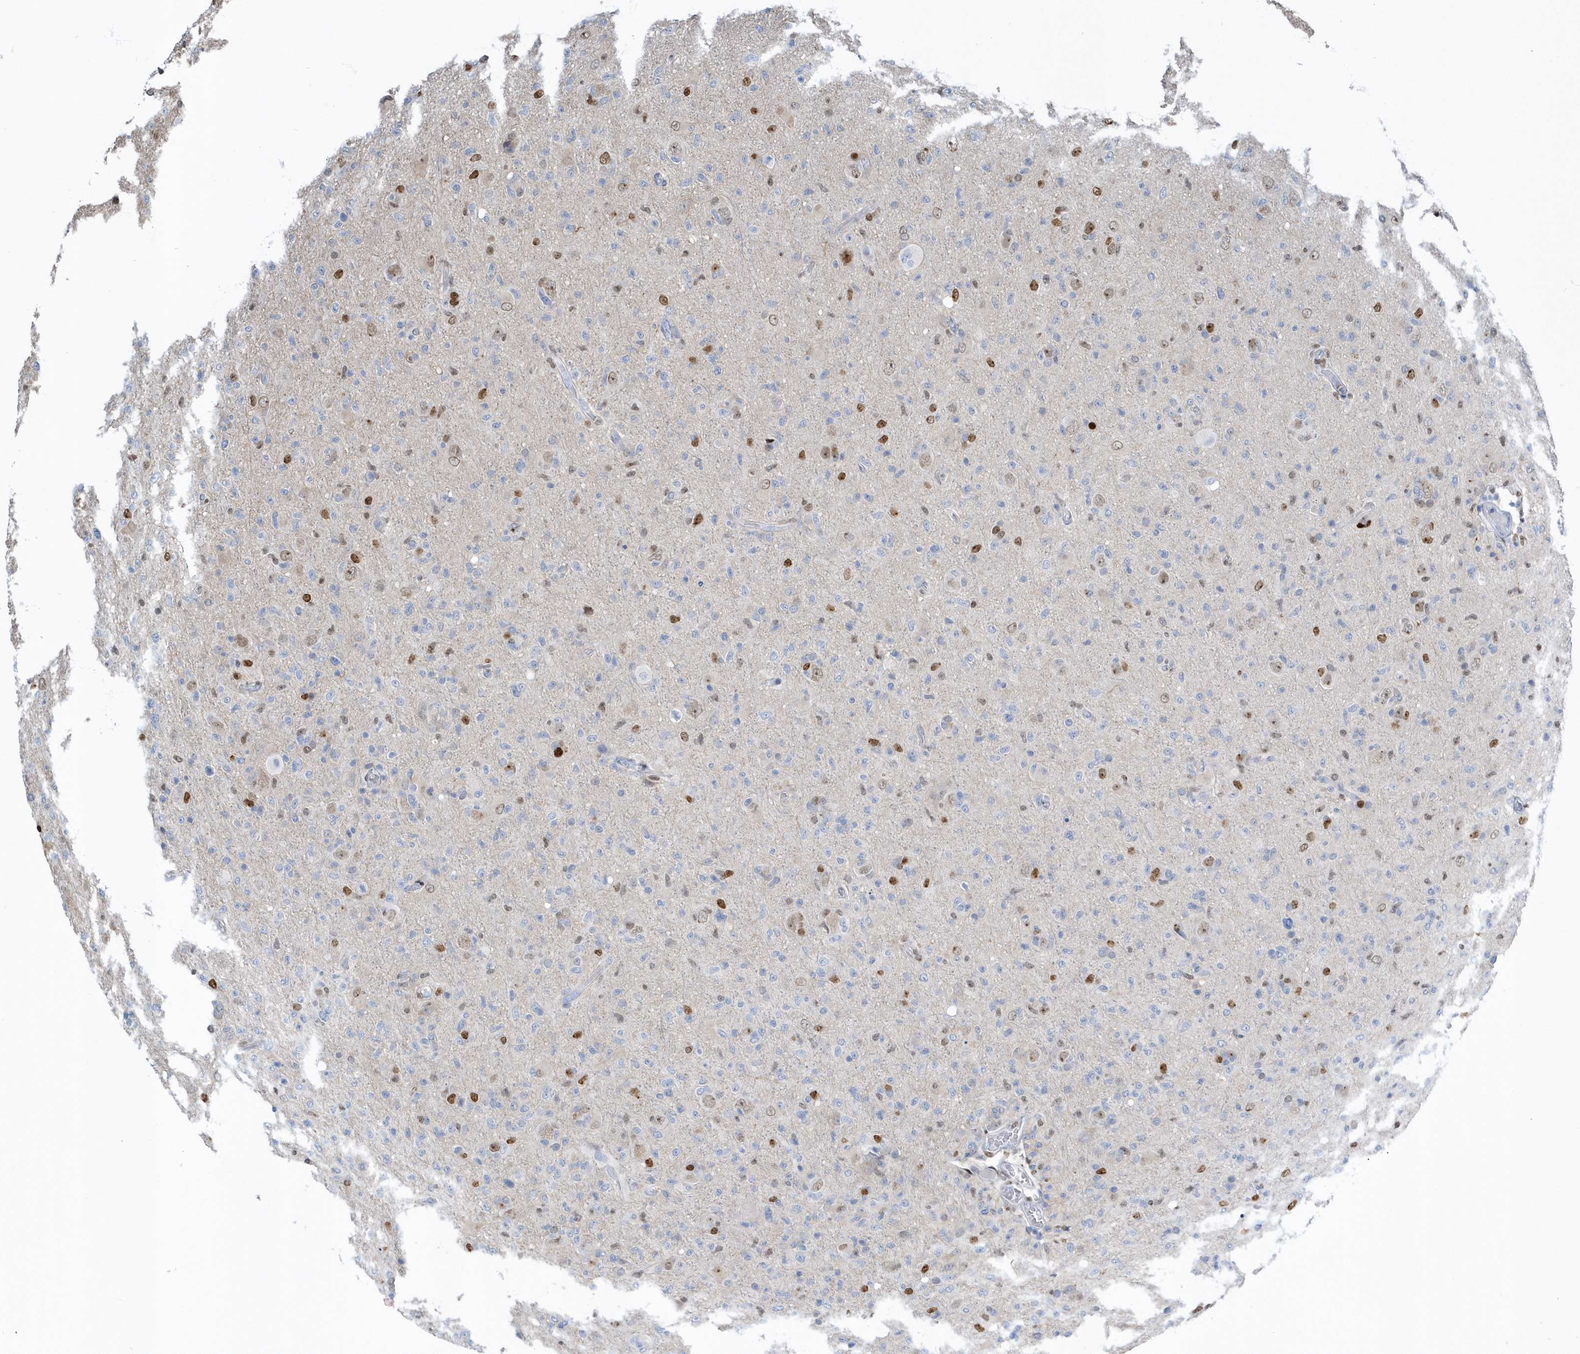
{"staining": {"intensity": "moderate", "quantity": "<25%", "location": "nuclear"}, "tissue": "glioma", "cell_type": "Tumor cells", "image_type": "cancer", "snomed": [{"axis": "morphology", "description": "Glioma, malignant, High grade"}, {"axis": "topography", "description": "Brain"}], "caption": "High-power microscopy captured an IHC histopathology image of glioma, revealing moderate nuclear positivity in approximately <25% of tumor cells.", "gene": "MACROH2A2", "patient": {"sex": "female", "age": 57}}